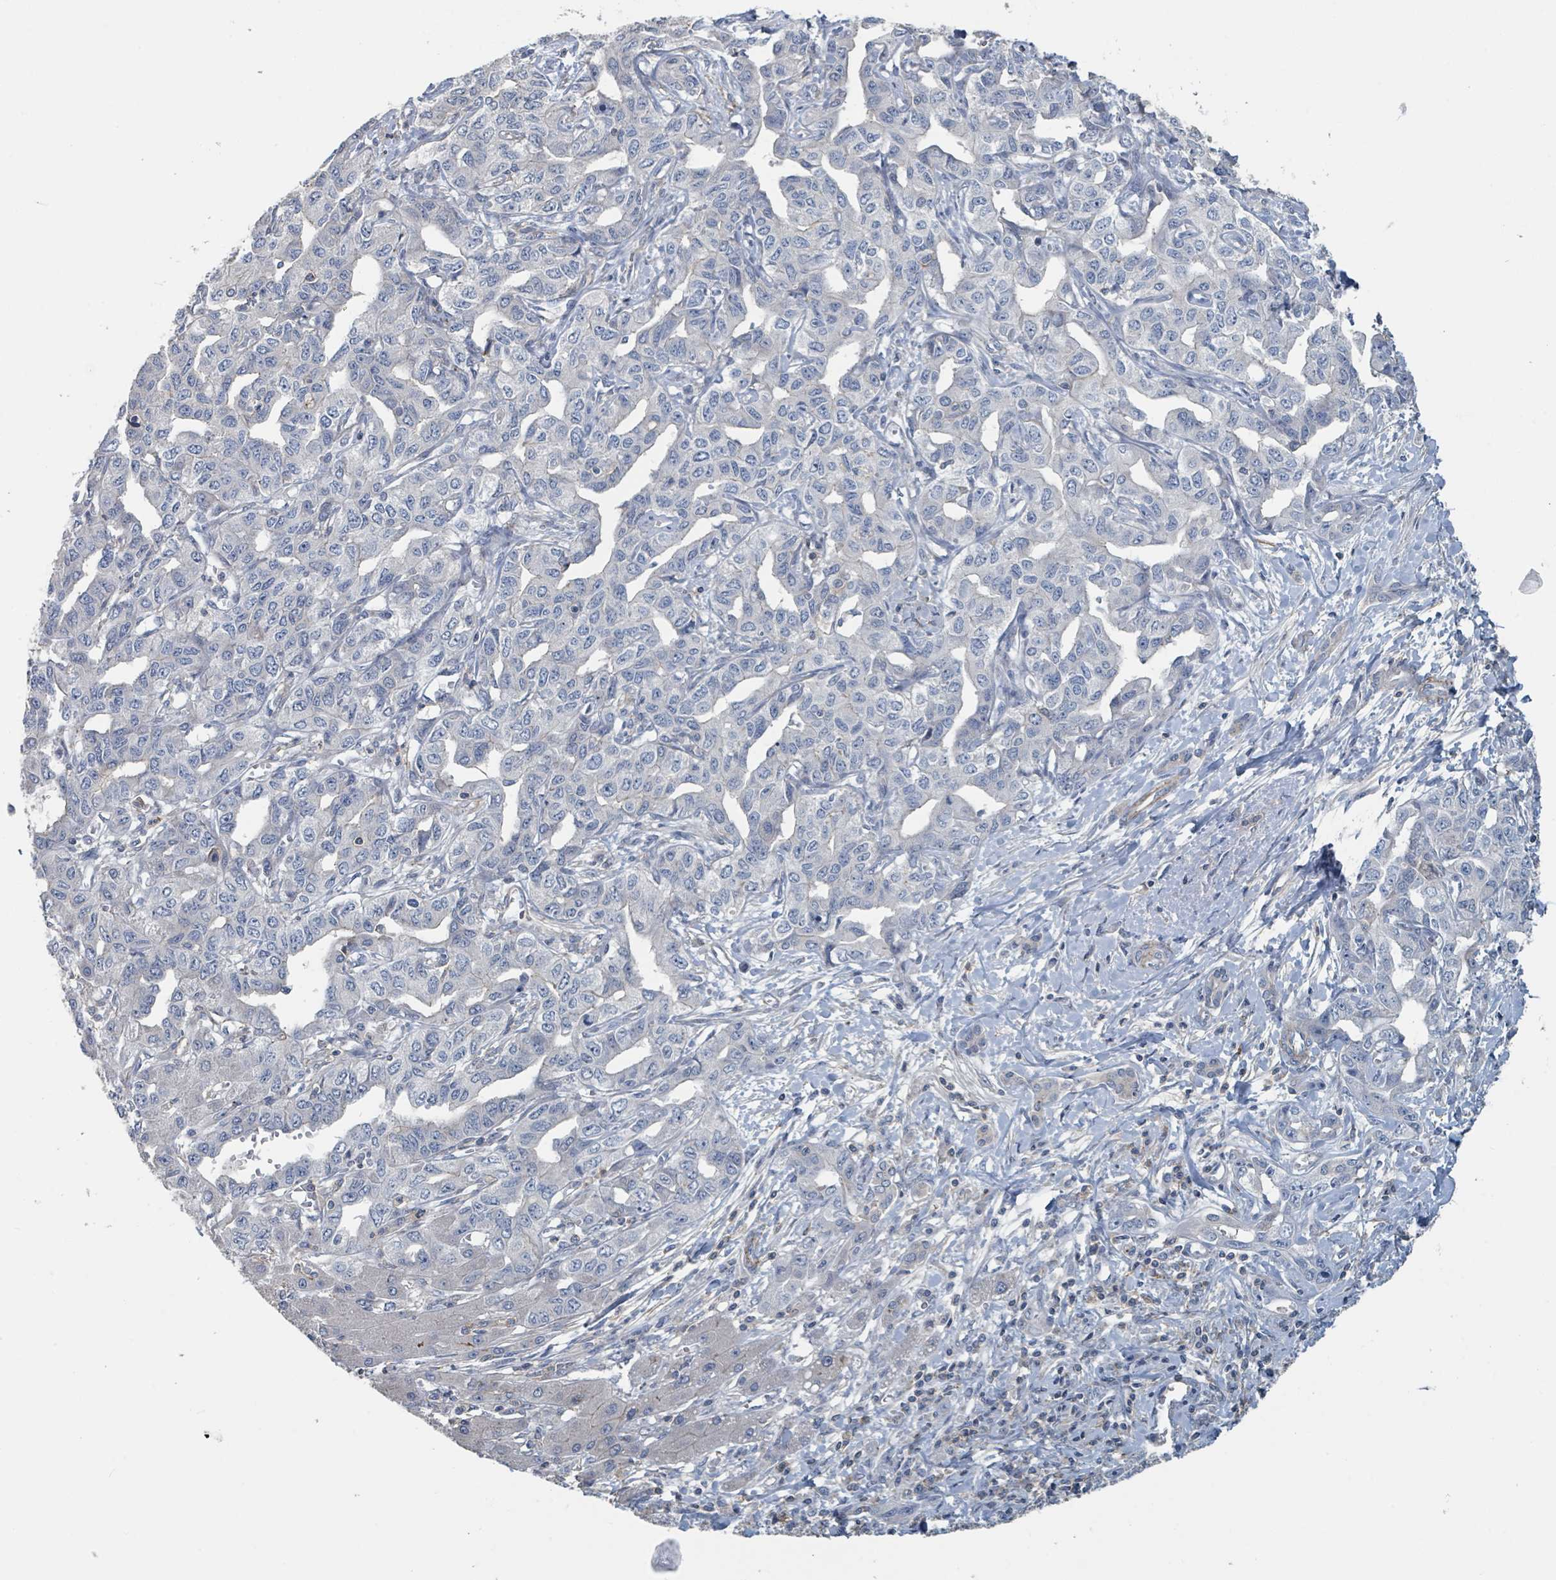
{"staining": {"intensity": "negative", "quantity": "none", "location": "none"}, "tissue": "liver cancer", "cell_type": "Tumor cells", "image_type": "cancer", "snomed": [{"axis": "morphology", "description": "Cholangiocarcinoma"}, {"axis": "topography", "description": "Liver"}], "caption": "A micrograph of liver cancer stained for a protein reveals no brown staining in tumor cells.", "gene": "LRRC42", "patient": {"sex": "male", "age": 59}}